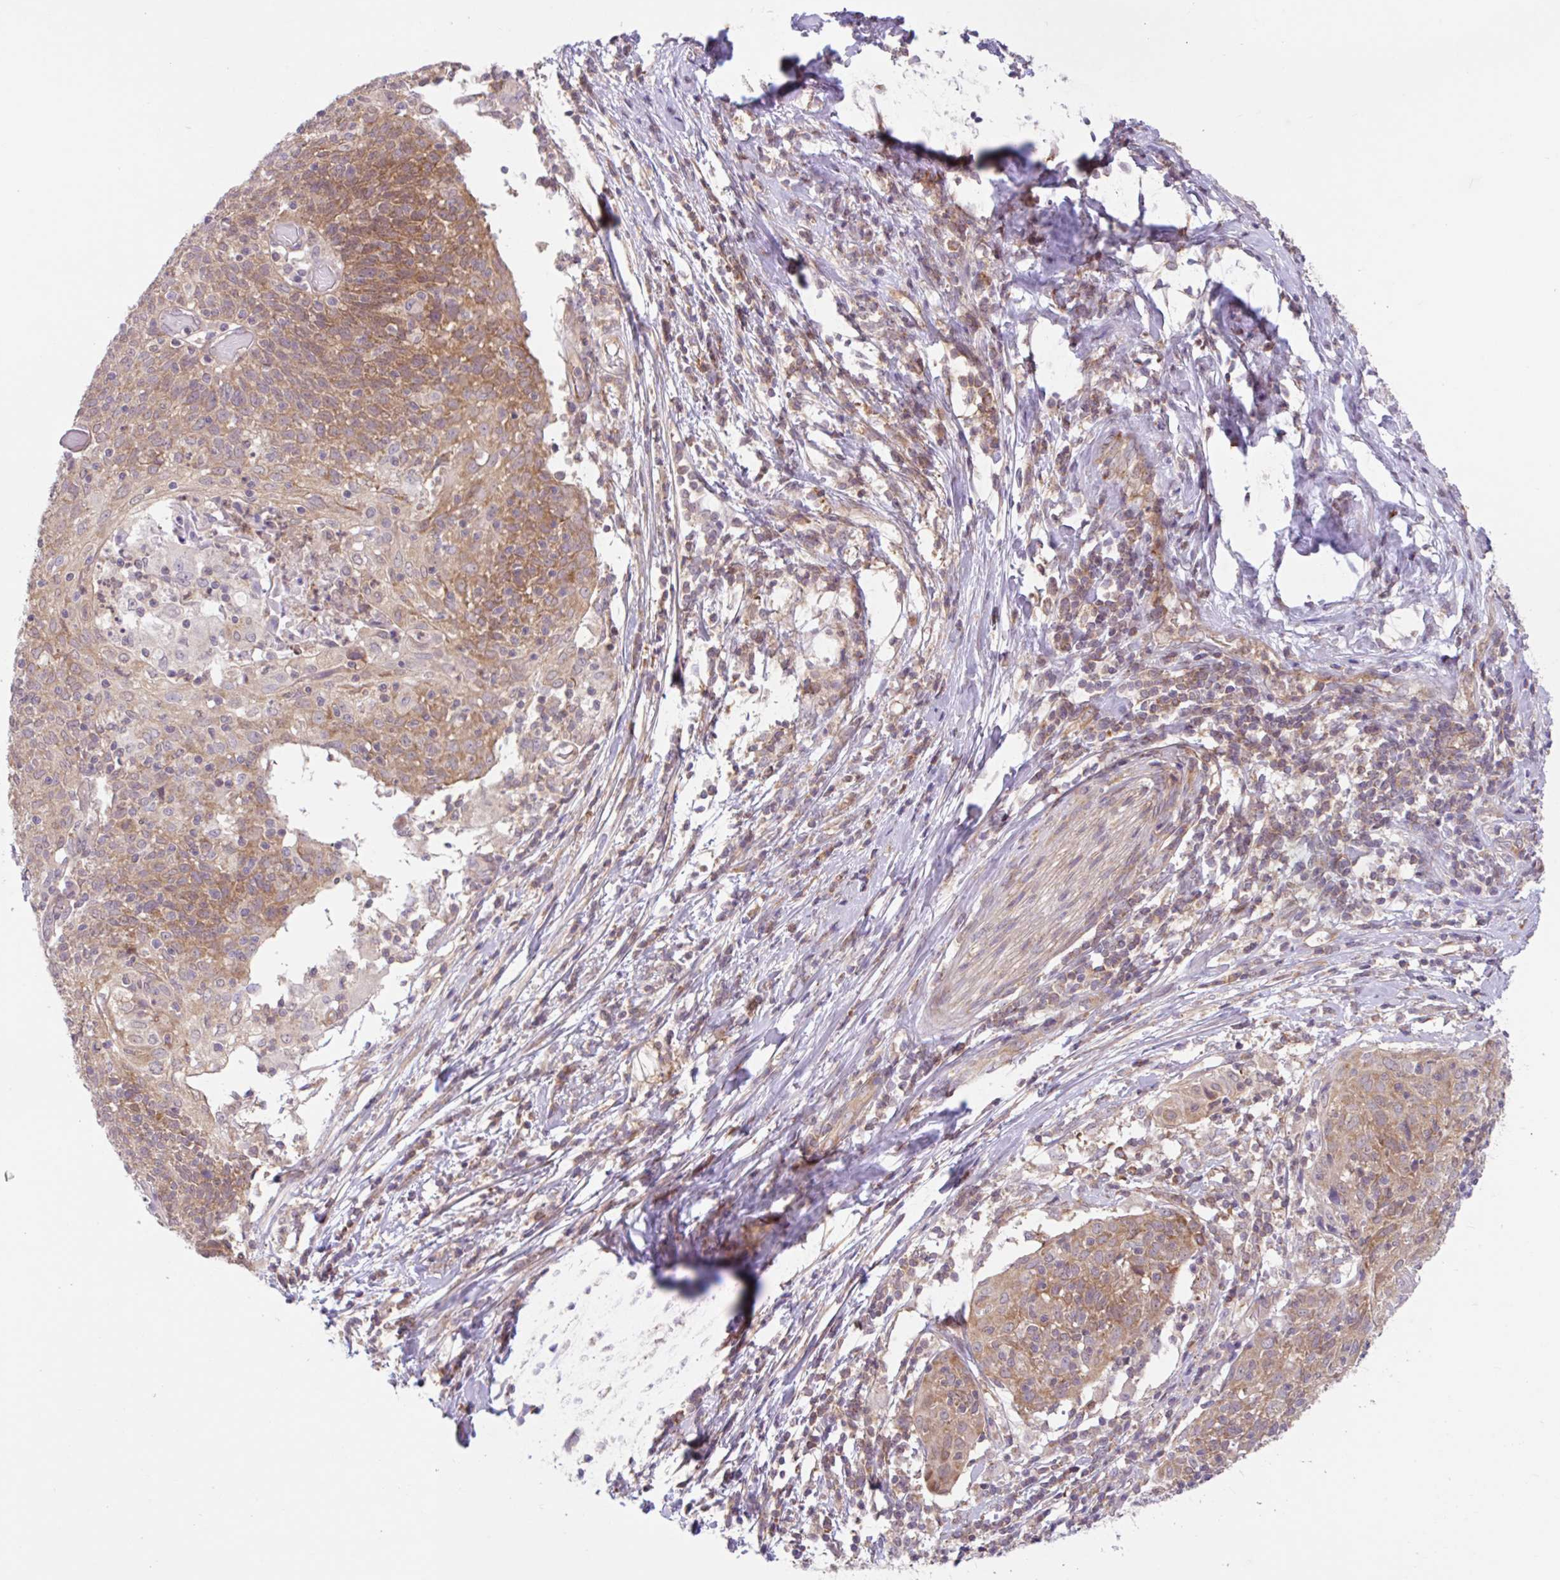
{"staining": {"intensity": "moderate", "quantity": ">75%", "location": "cytoplasmic/membranous"}, "tissue": "cervical cancer", "cell_type": "Tumor cells", "image_type": "cancer", "snomed": [{"axis": "morphology", "description": "Squamous cell carcinoma, NOS"}, {"axis": "topography", "description": "Cervix"}], "caption": "Protein staining shows moderate cytoplasmic/membranous positivity in about >75% of tumor cells in cervical cancer.", "gene": "RALBP1", "patient": {"sex": "female", "age": 52}}